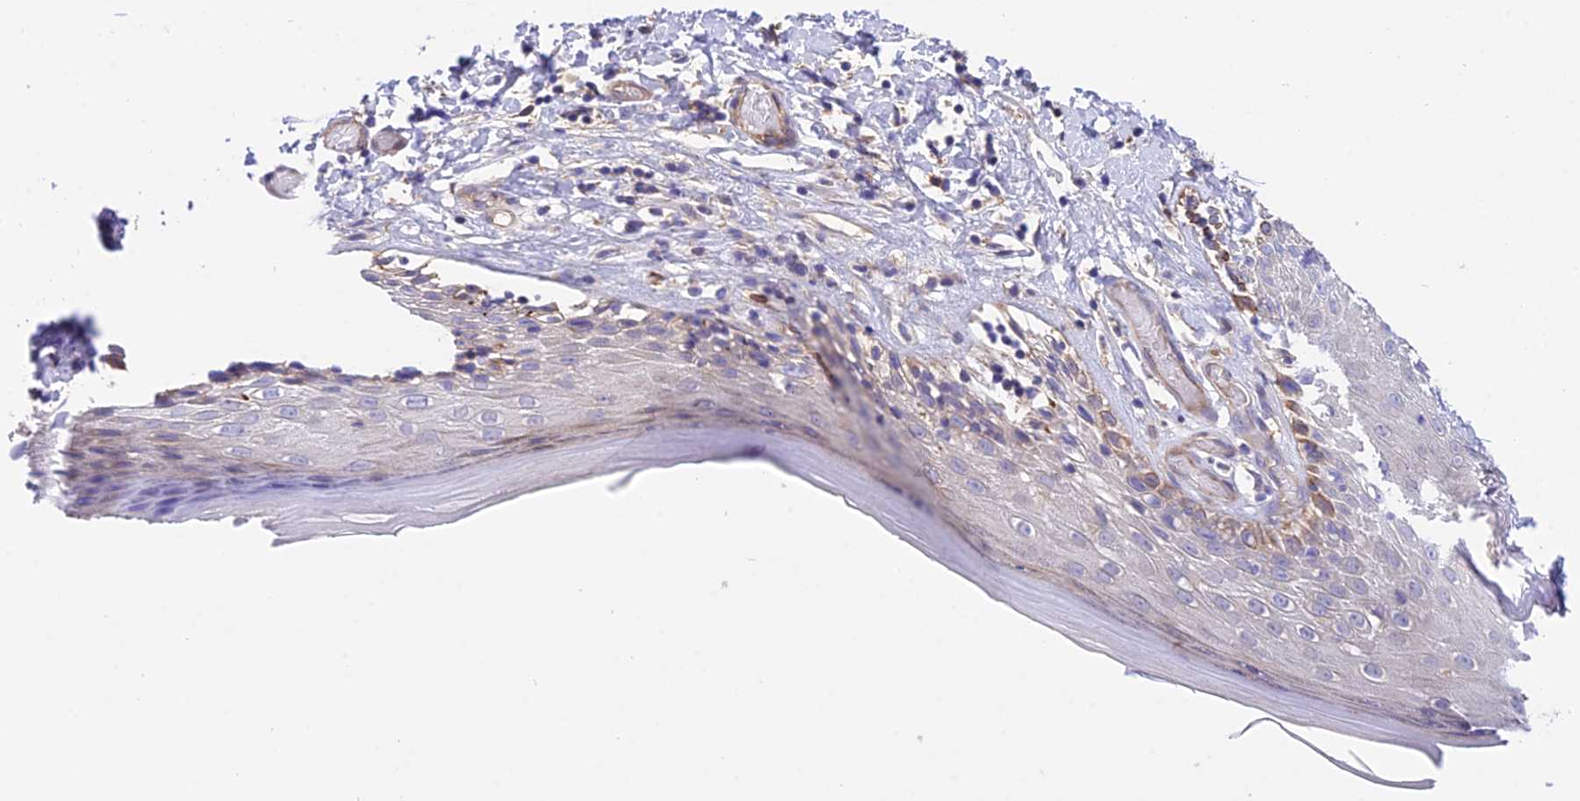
{"staining": {"intensity": "strong", "quantity": "<25%", "location": "cytoplasmic/membranous"}, "tissue": "skin", "cell_type": "Epidermal cells", "image_type": "normal", "snomed": [{"axis": "morphology", "description": "Normal tissue, NOS"}, {"axis": "topography", "description": "Adipose tissue"}, {"axis": "topography", "description": "Vascular tissue"}, {"axis": "topography", "description": "Vulva"}, {"axis": "topography", "description": "Peripheral nerve tissue"}], "caption": "Protein staining demonstrates strong cytoplasmic/membranous expression in about <25% of epidermal cells in benign skin.", "gene": "TRIM43B", "patient": {"sex": "female", "age": 86}}